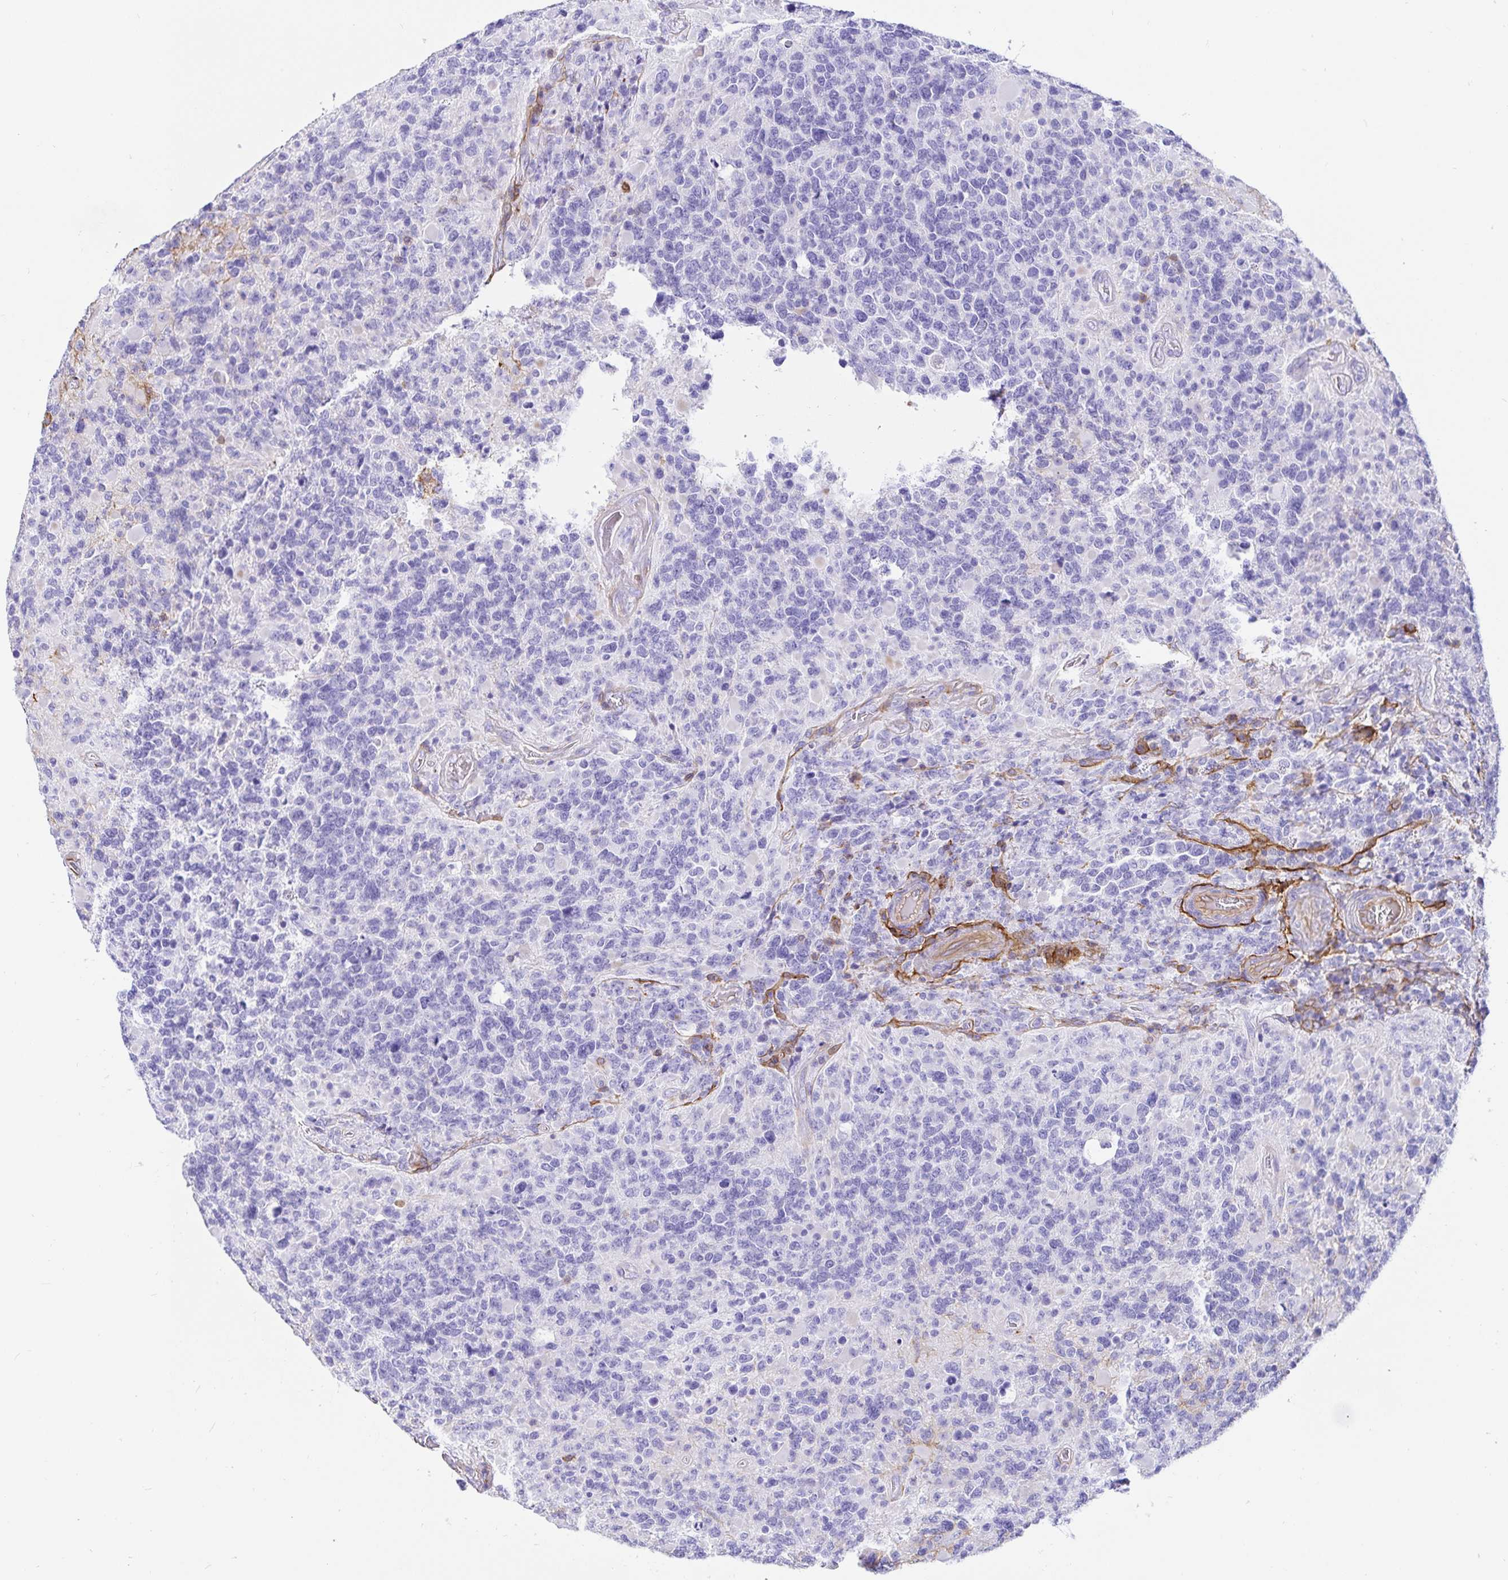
{"staining": {"intensity": "negative", "quantity": "none", "location": "none"}, "tissue": "glioma", "cell_type": "Tumor cells", "image_type": "cancer", "snomed": [{"axis": "morphology", "description": "Glioma, malignant, High grade"}, {"axis": "topography", "description": "Brain"}], "caption": "Tumor cells show no significant positivity in high-grade glioma (malignant).", "gene": "ANXA2", "patient": {"sex": "female", "age": 40}}